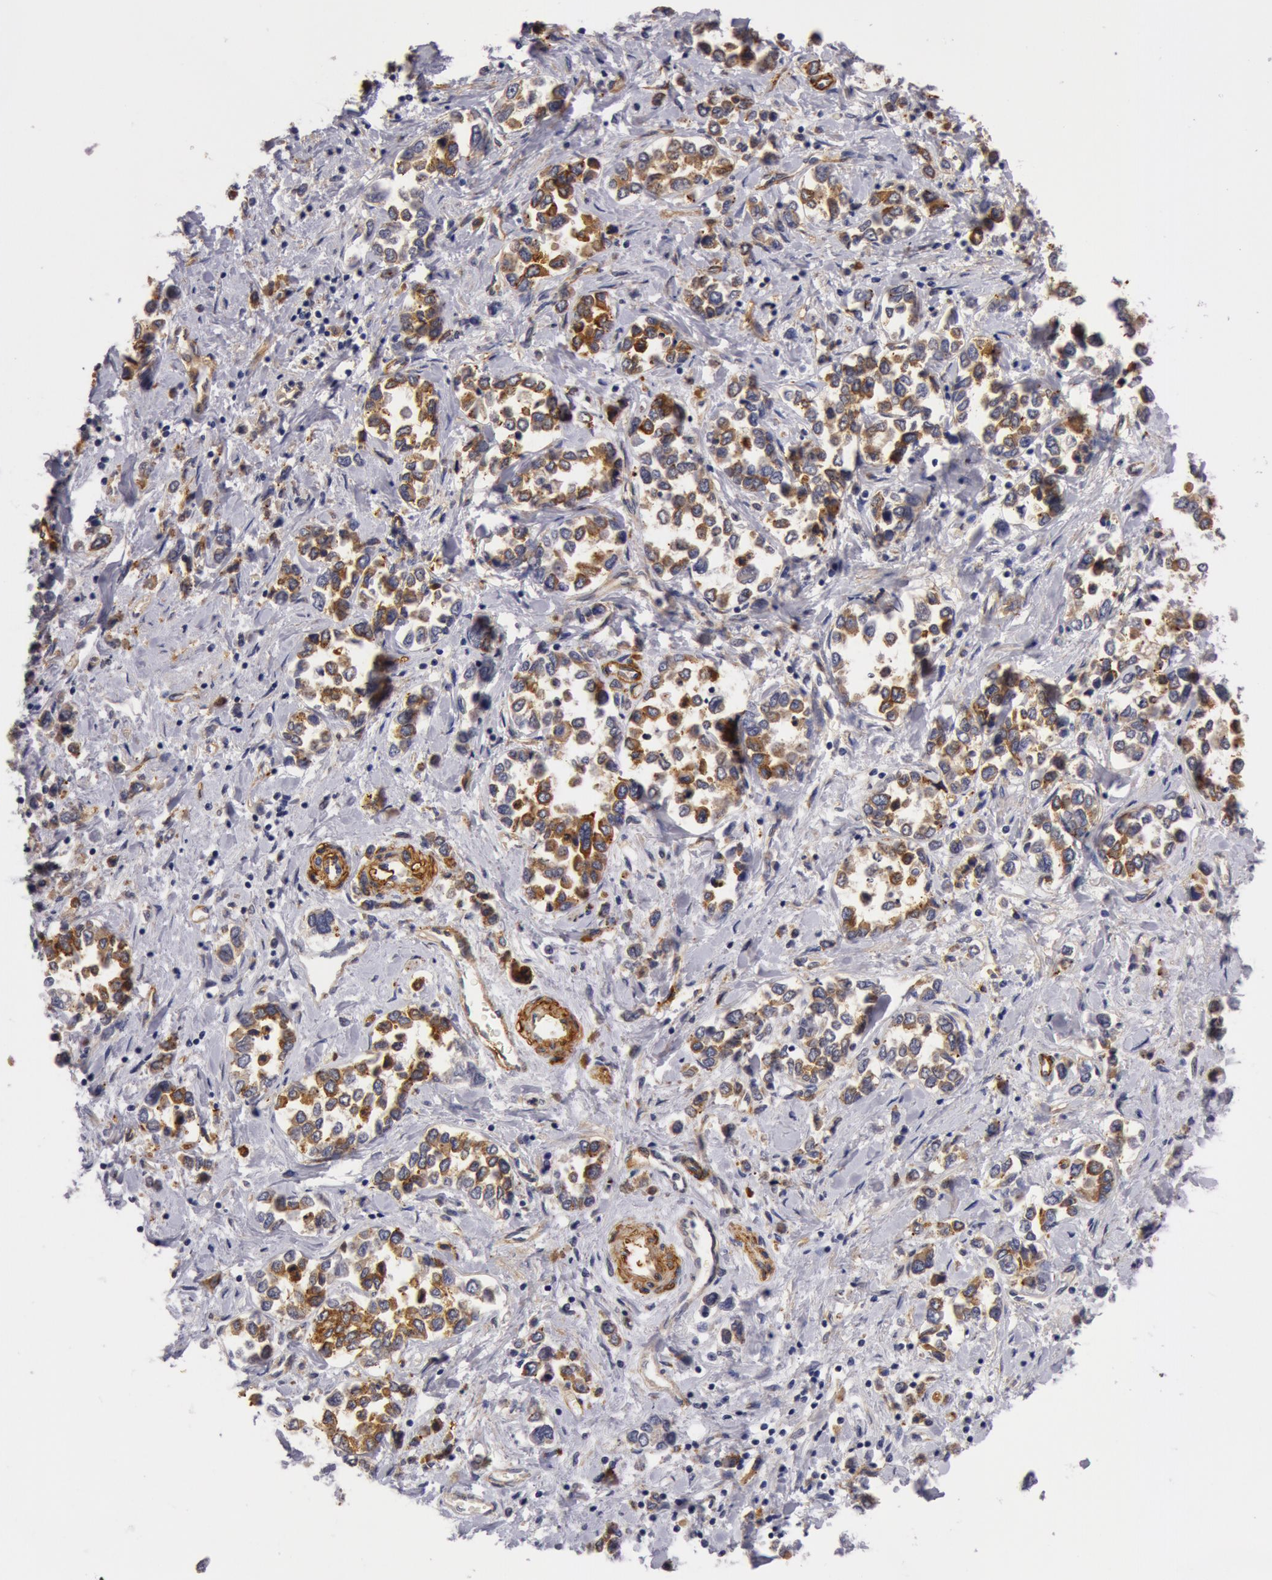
{"staining": {"intensity": "moderate", "quantity": "<25%", "location": "cytoplasmic/membranous"}, "tissue": "stomach cancer", "cell_type": "Tumor cells", "image_type": "cancer", "snomed": [{"axis": "morphology", "description": "Adenocarcinoma, NOS"}, {"axis": "topography", "description": "Stomach, upper"}], "caption": "A histopathology image of human stomach cancer stained for a protein exhibits moderate cytoplasmic/membranous brown staining in tumor cells. (brown staining indicates protein expression, while blue staining denotes nuclei).", "gene": "IL23A", "patient": {"sex": "male", "age": 76}}